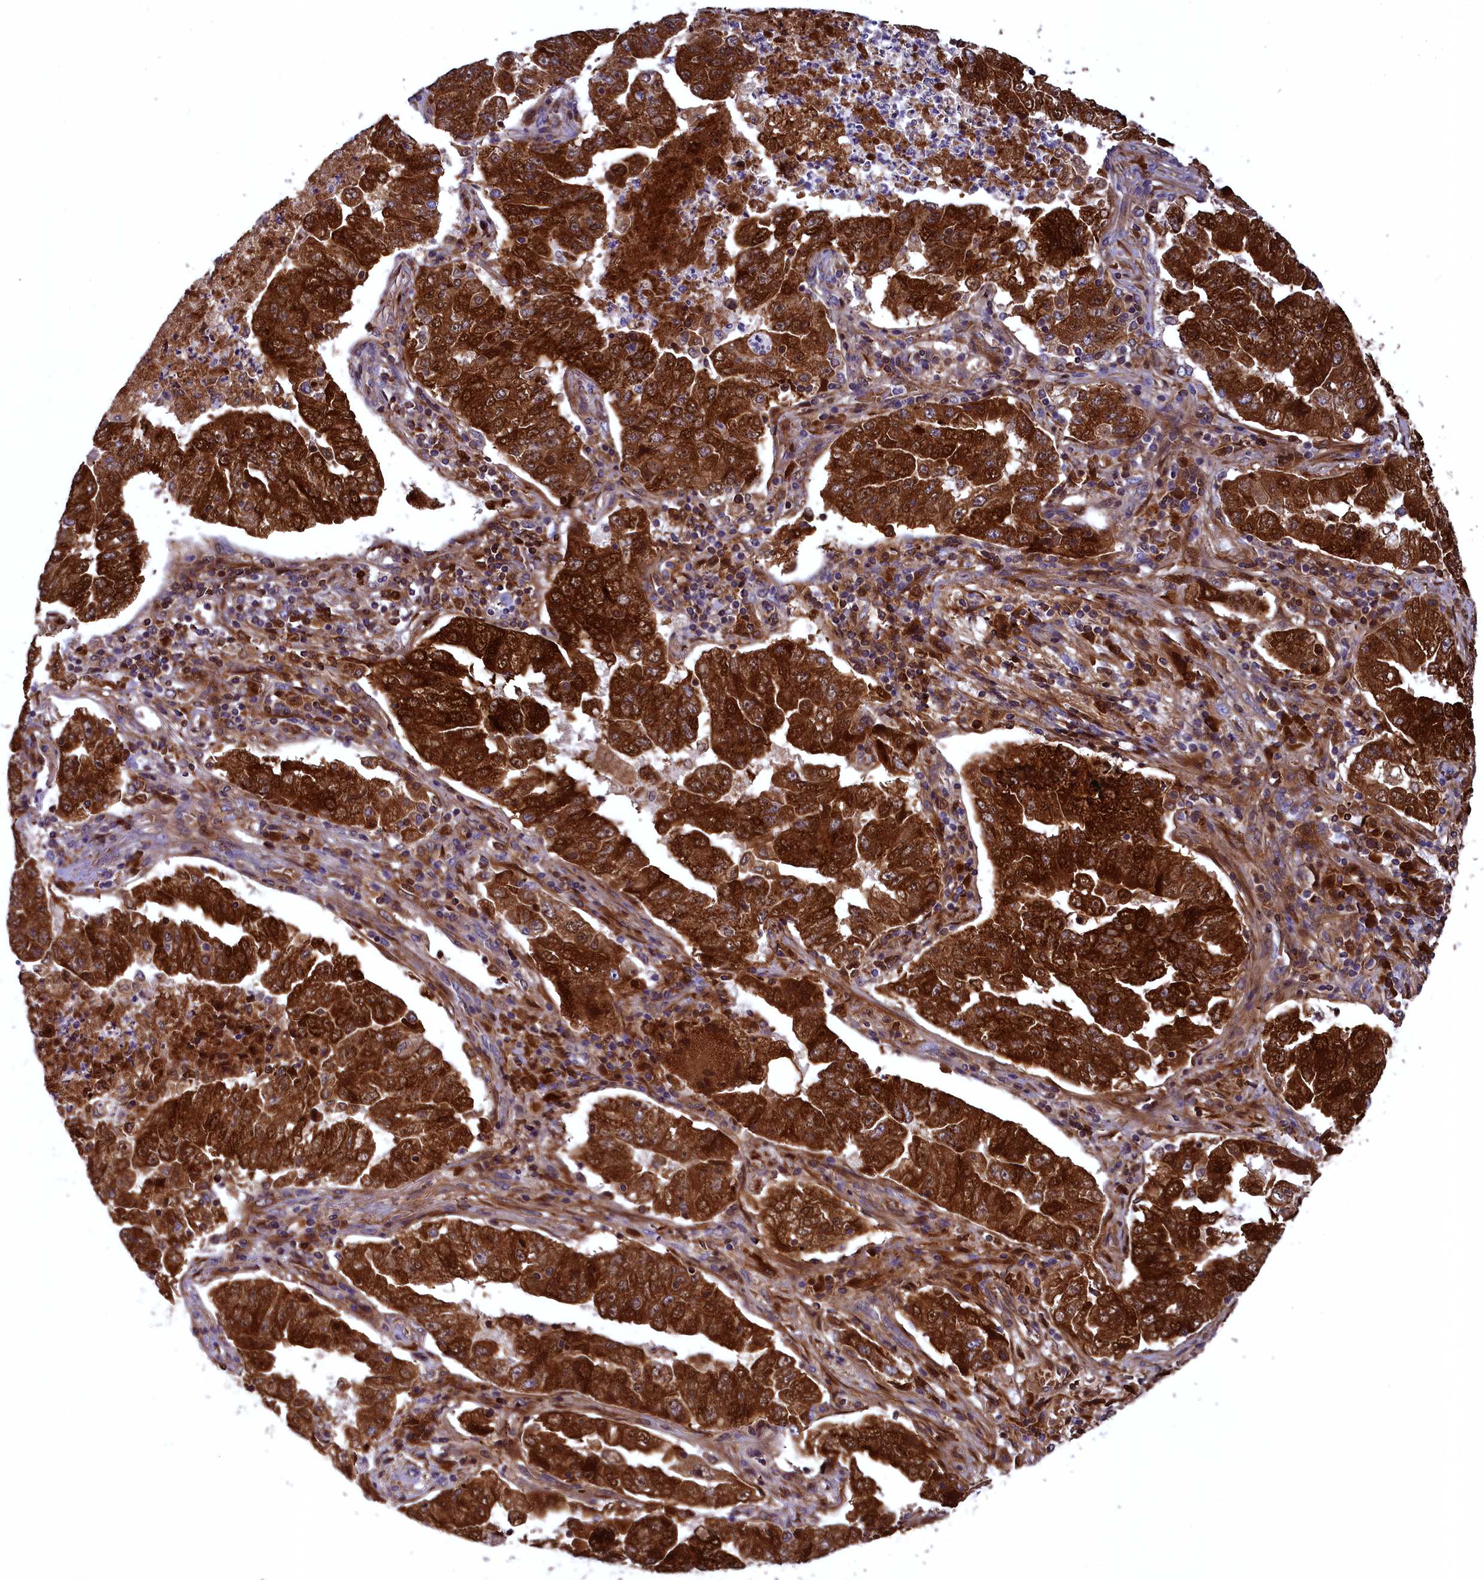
{"staining": {"intensity": "strong", "quantity": ">75%", "location": "cytoplasmic/membranous,nuclear"}, "tissue": "lung cancer", "cell_type": "Tumor cells", "image_type": "cancer", "snomed": [{"axis": "morphology", "description": "Adenocarcinoma, NOS"}, {"axis": "topography", "description": "Lung"}], "caption": "Brown immunohistochemical staining in lung cancer (adenocarcinoma) reveals strong cytoplasmic/membranous and nuclear positivity in about >75% of tumor cells. The staining is performed using DAB brown chromogen to label protein expression. The nuclei are counter-stained blue using hematoxylin.", "gene": "COX17", "patient": {"sex": "female", "age": 51}}